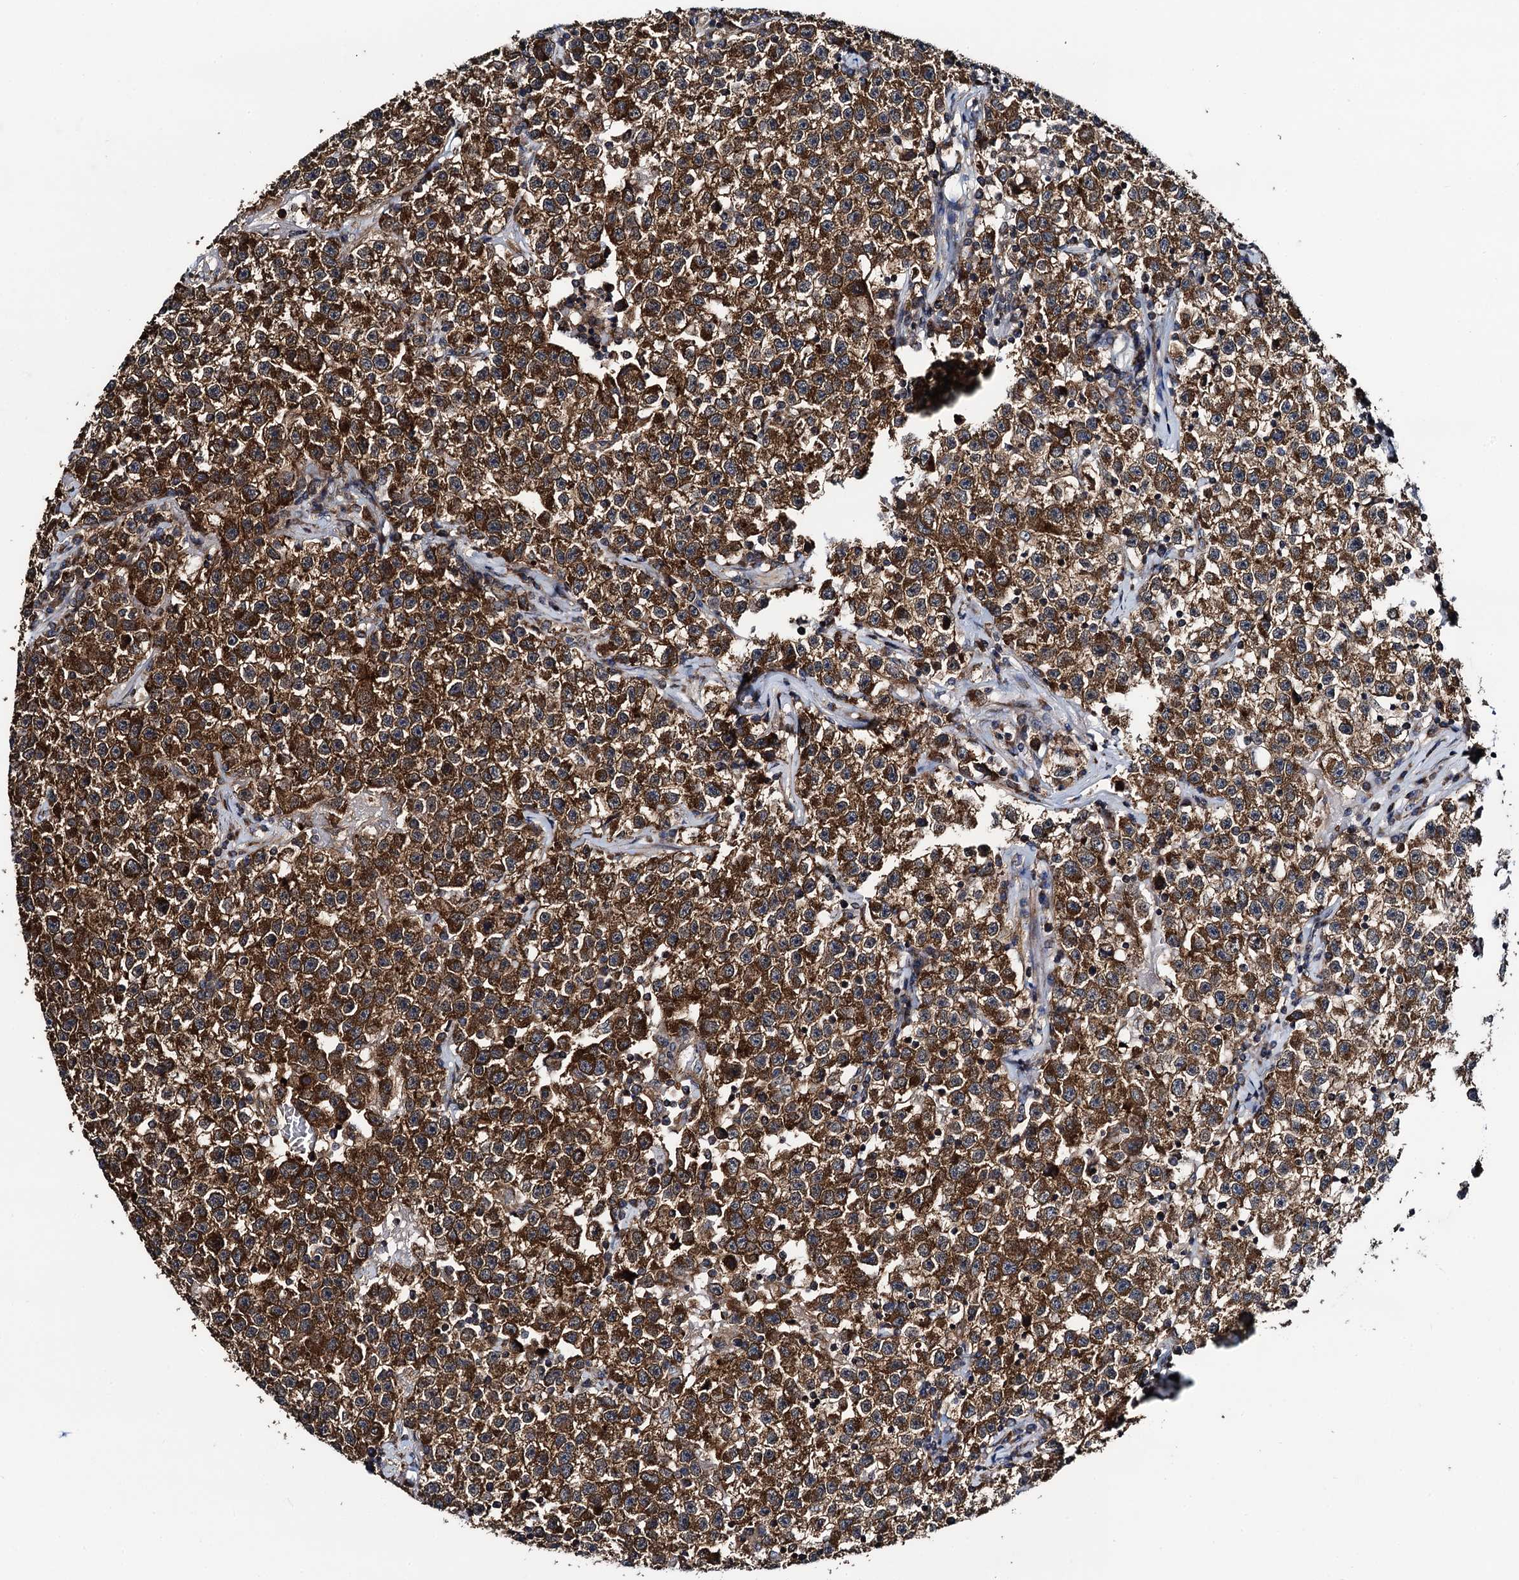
{"staining": {"intensity": "strong", "quantity": ">75%", "location": "cytoplasmic/membranous"}, "tissue": "testis cancer", "cell_type": "Tumor cells", "image_type": "cancer", "snomed": [{"axis": "morphology", "description": "Seminoma, NOS"}, {"axis": "topography", "description": "Testis"}], "caption": "This photomicrograph exhibits testis cancer stained with immunohistochemistry (IHC) to label a protein in brown. The cytoplasmic/membranous of tumor cells show strong positivity for the protein. Nuclei are counter-stained blue.", "gene": "NEK1", "patient": {"sex": "male", "age": 22}}